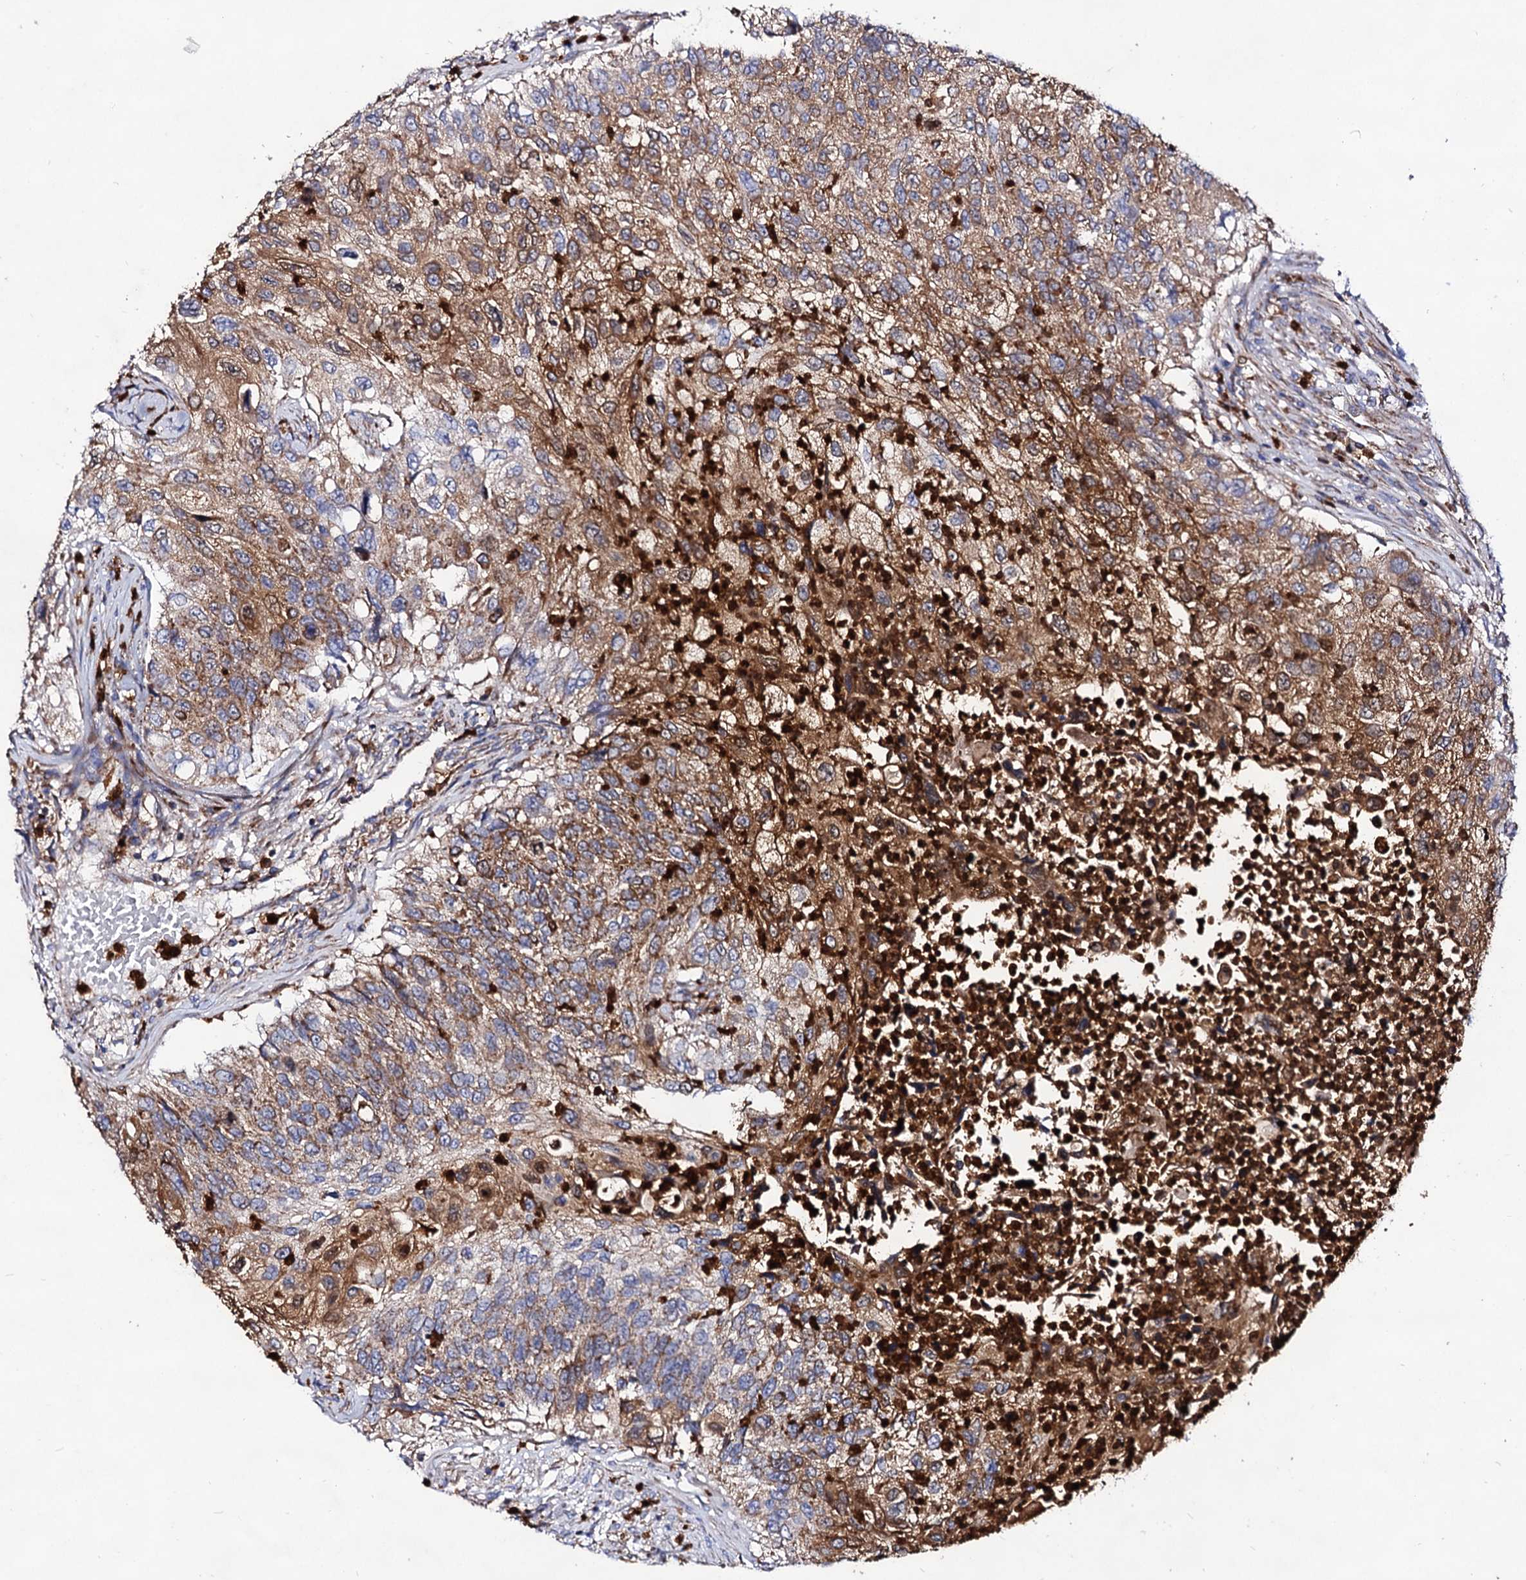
{"staining": {"intensity": "moderate", "quantity": ">75%", "location": "cytoplasmic/membranous"}, "tissue": "urothelial cancer", "cell_type": "Tumor cells", "image_type": "cancer", "snomed": [{"axis": "morphology", "description": "Urothelial carcinoma, High grade"}, {"axis": "topography", "description": "Urinary bladder"}], "caption": "Urothelial cancer stained for a protein shows moderate cytoplasmic/membranous positivity in tumor cells.", "gene": "ACAD9", "patient": {"sex": "female", "age": 60}}